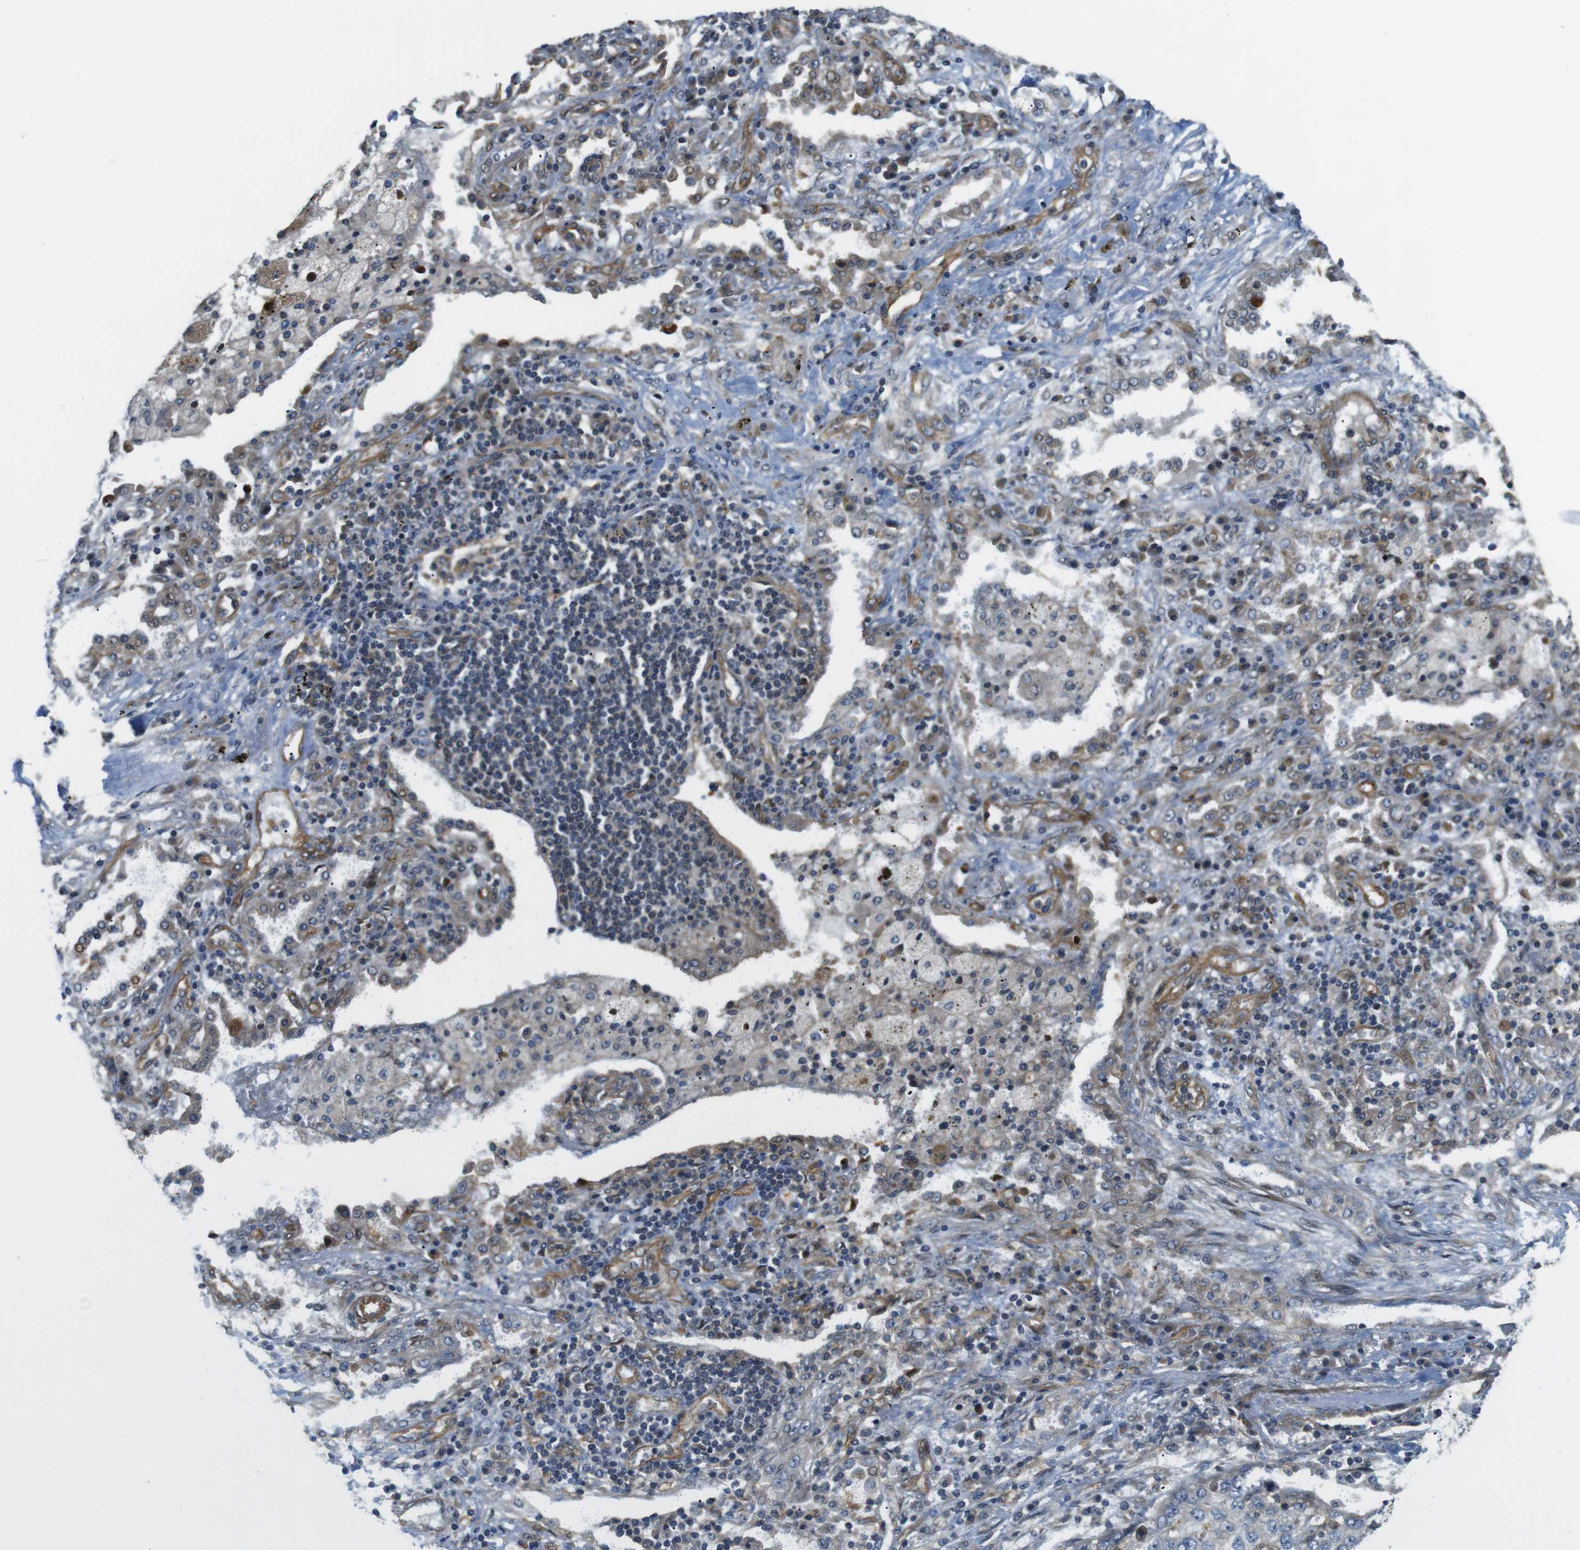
{"staining": {"intensity": "negative", "quantity": "none", "location": "none"}, "tissue": "lung cancer", "cell_type": "Tumor cells", "image_type": "cancer", "snomed": [{"axis": "morphology", "description": "Squamous cell carcinoma, NOS"}, {"axis": "topography", "description": "Lung"}], "caption": "Tumor cells show no significant expression in lung squamous cell carcinoma.", "gene": "TSC1", "patient": {"sex": "female", "age": 63}}